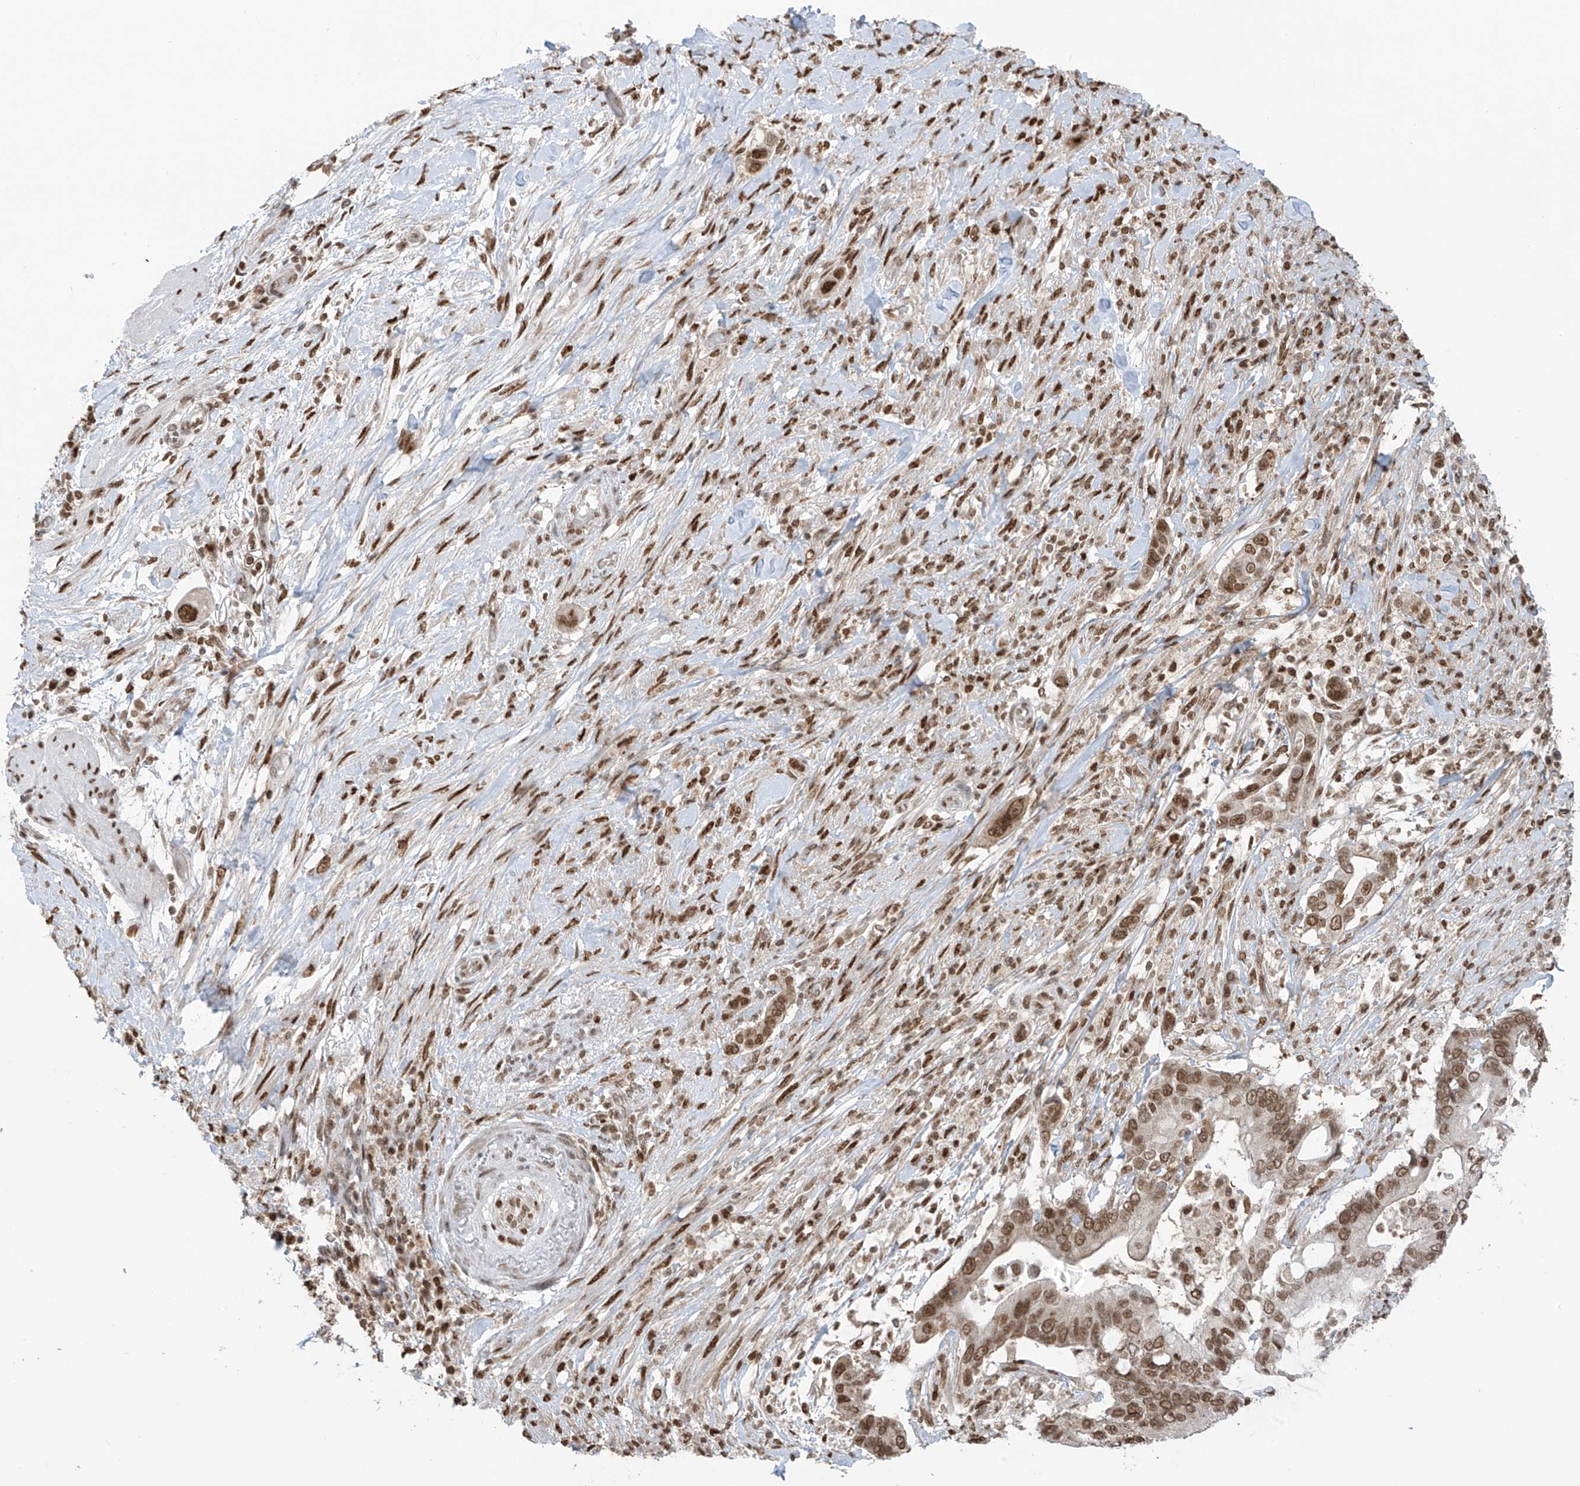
{"staining": {"intensity": "moderate", "quantity": ">75%", "location": "nuclear"}, "tissue": "pancreatic cancer", "cell_type": "Tumor cells", "image_type": "cancer", "snomed": [{"axis": "morphology", "description": "Adenocarcinoma, NOS"}, {"axis": "topography", "description": "Pancreas"}], "caption": "A brown stain highlights moderate nuclear expression of a protein in pancreatic cancer tumor cells. The staining was performed using DAB (3,3'-diaminobenzidine), with brown indicating positive protein expression. Nuclei are stained blue with hematoxylin.", "gene": "KPNB1", "patient": {"sex": "male", "age": 68}}